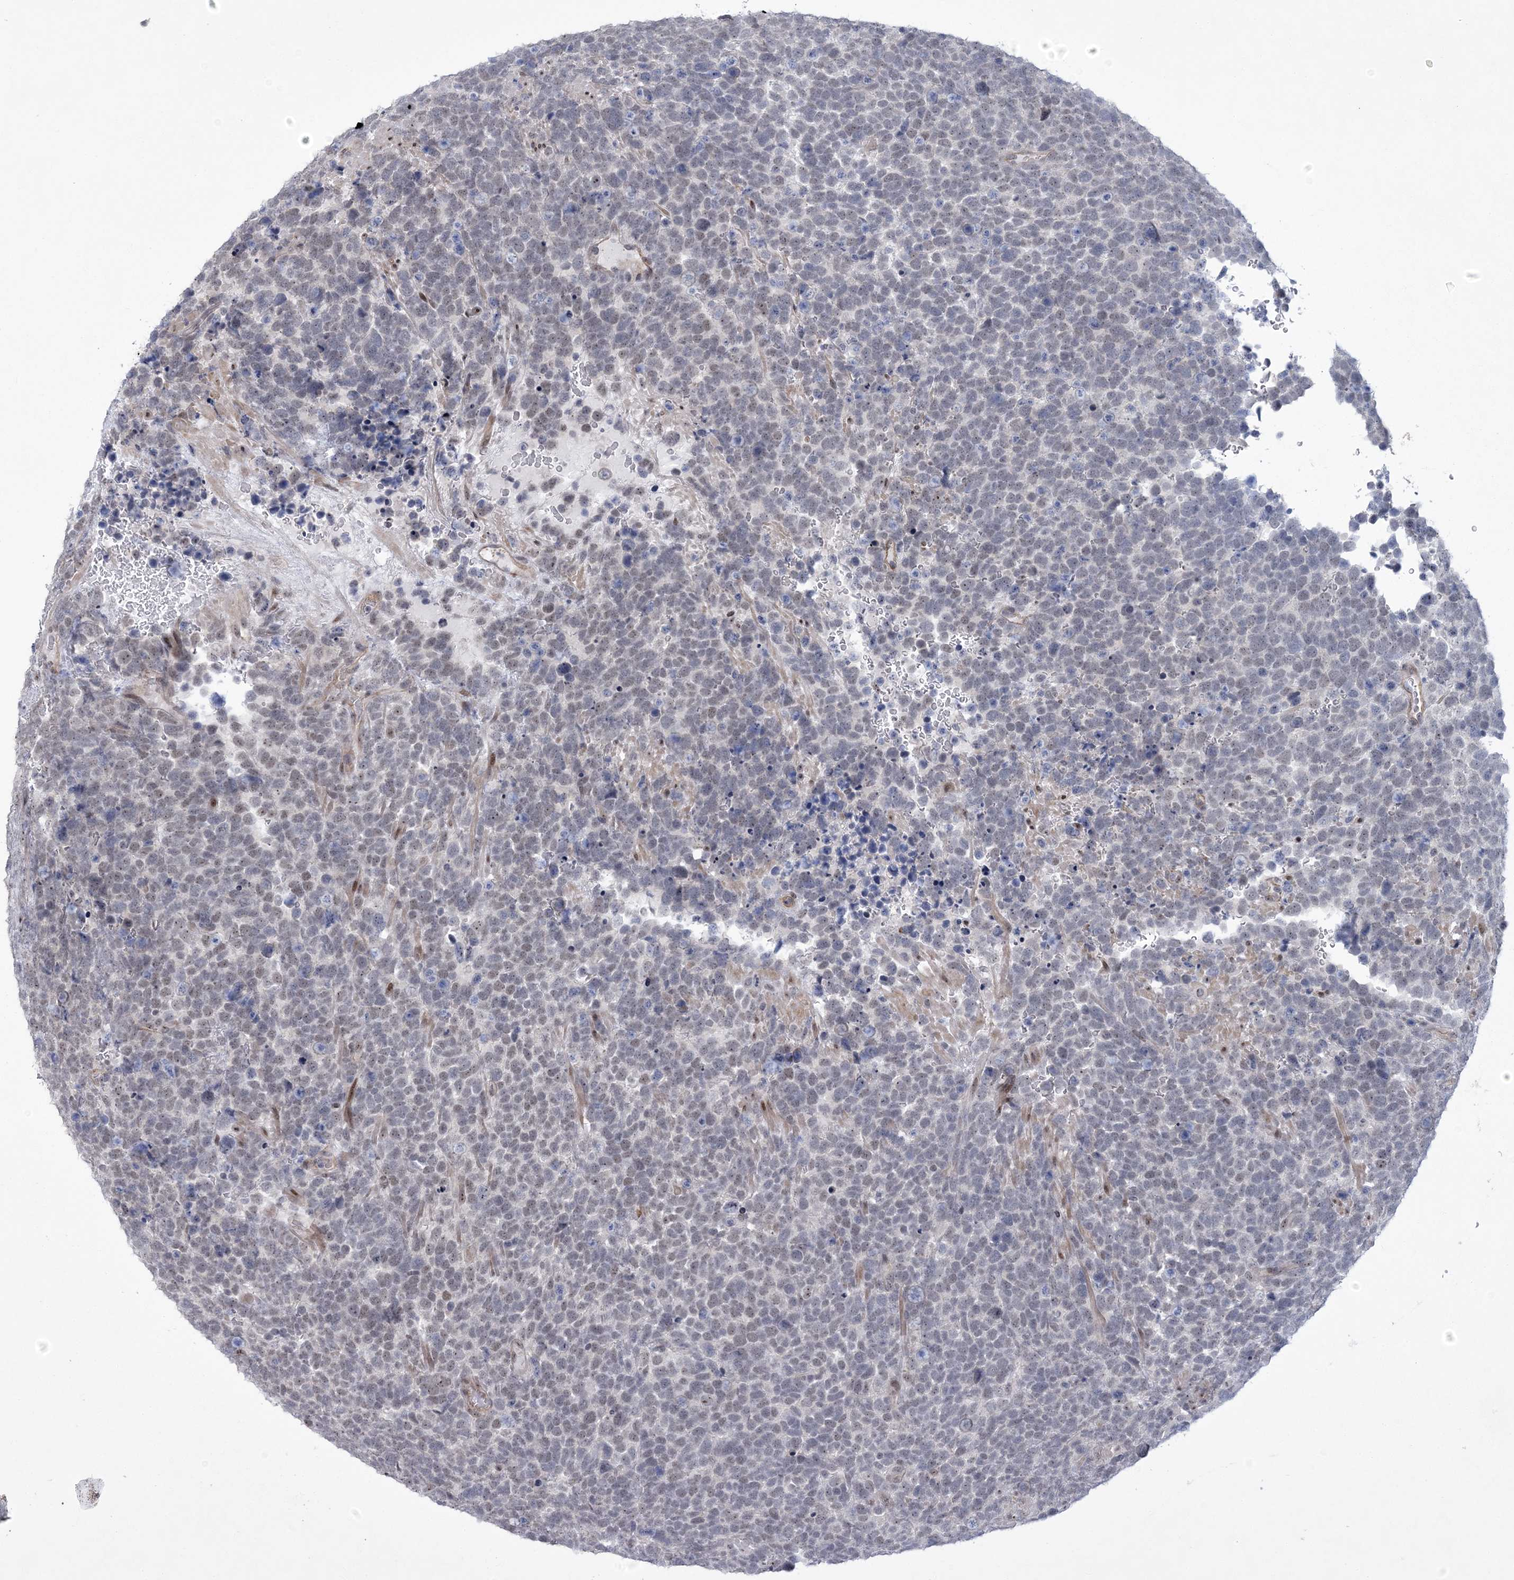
{"staining": {"intensity": "weak", "quantity": "25%-75%", "location": "nuclear"}, "tissue": "urothelial cancer", "cell_type": "Tumor cells", "image_type": "cancer", "snomed": [{"axis": "morphology", "description": "Urothelial carcinoma, High grade"}, {"axis": "topography", "description": "Urinary bladder"}], "caption": "This is a photomicrograph of IHC staining of urothelial cancer, which shows weak expression in the nuclear of tumor cells.", "gene": "HOMEZ", "patient": {"sex": "female", "age": 82}}